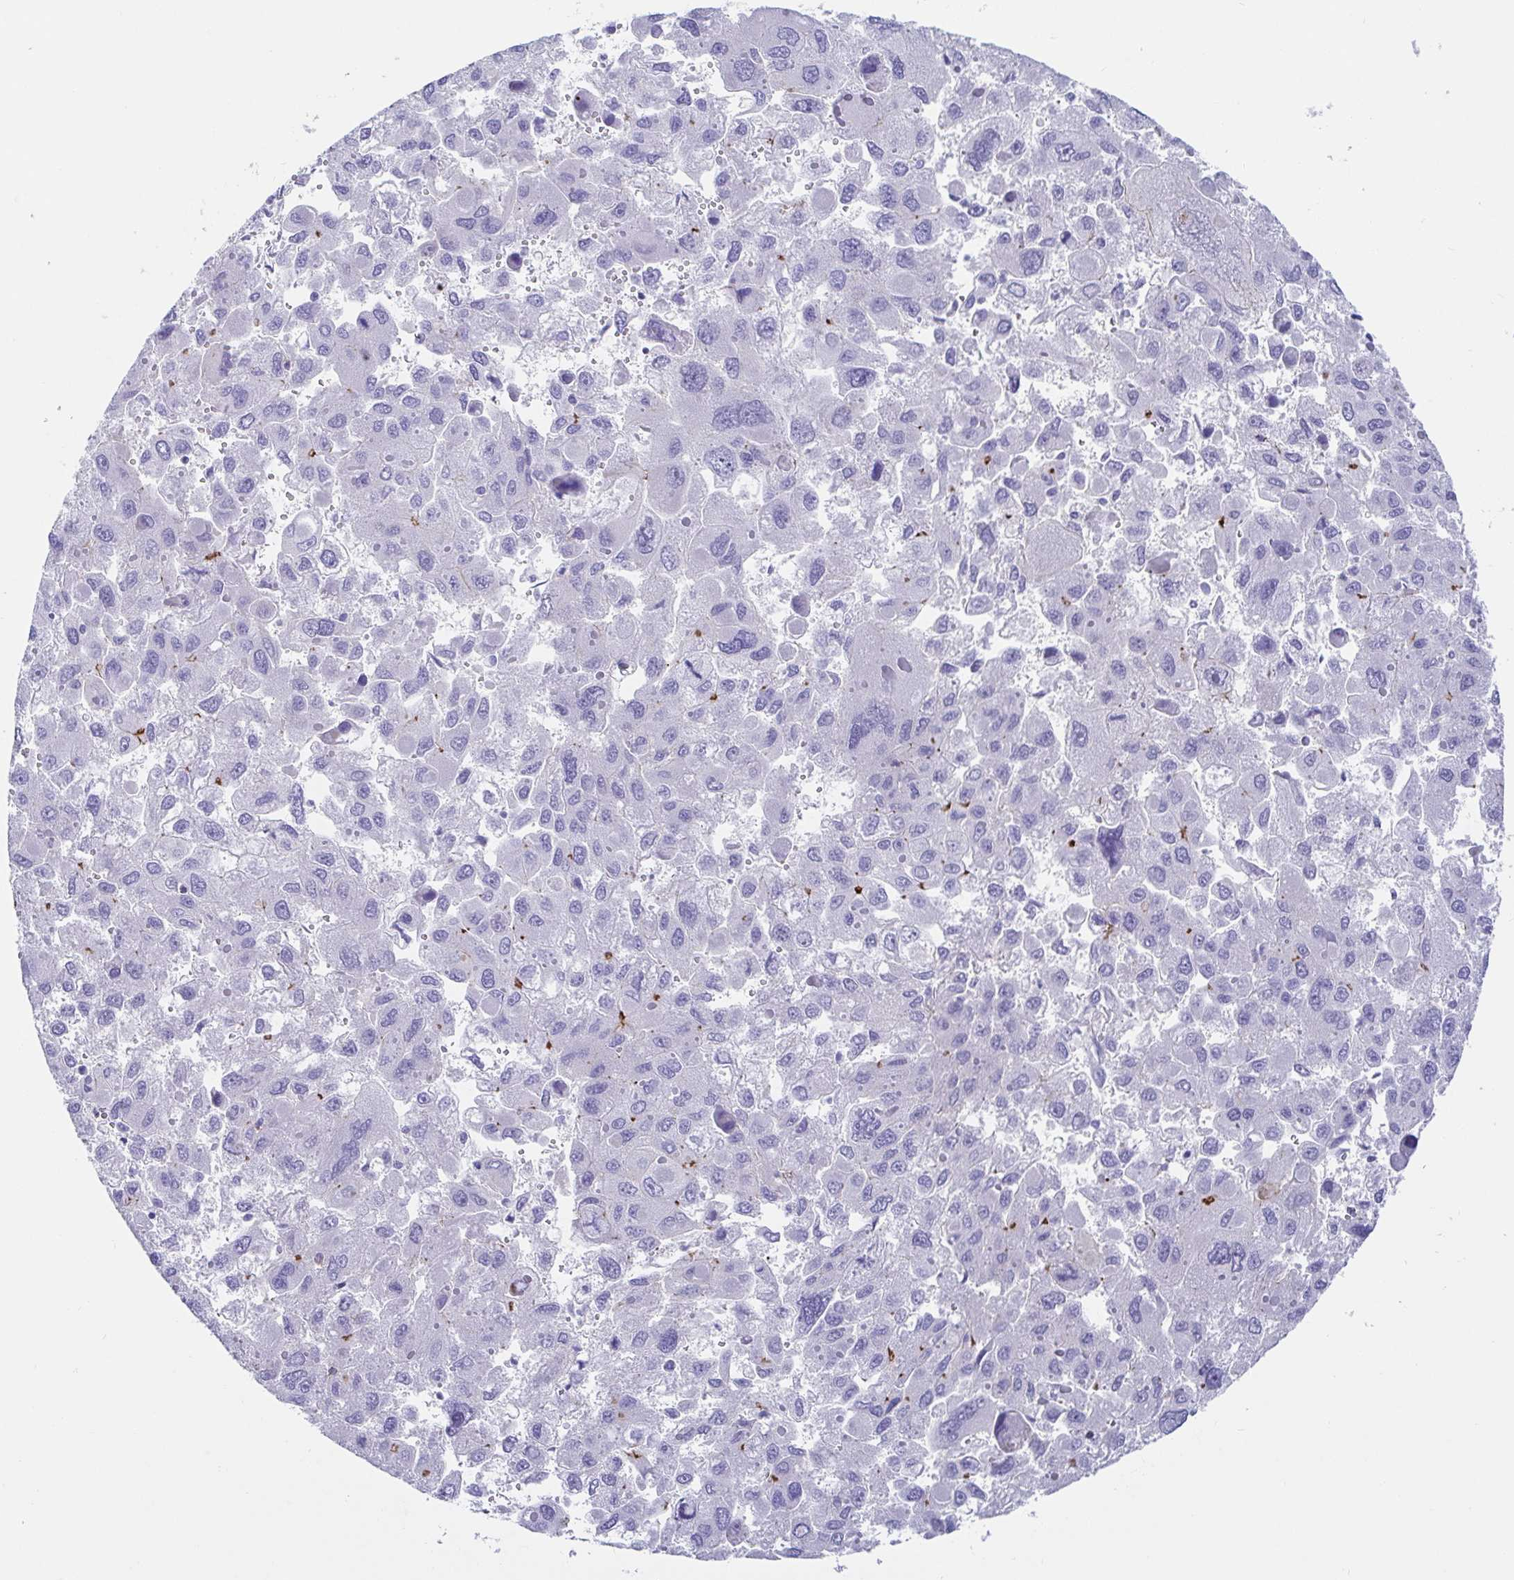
{"staining": {"intensity": "negative", "quantity": "none", "location": "none"}, "tissue": "liver cancer", "cell_type": "Tumor cells", "image_type": "cancer", "snomed": [{"axis": "morphology", "description": "Carcinoma, Hepatocellular, NOS"}, {"axis": "topography", "description": "Liver"}], "caption": "IHC micrograph of neoplastic tissue: human liver cancer stained with DAB demonstrates no significant protein positivity in tumor cells. (Immunohistochemistry (ihc), brightfield microscopy, high magnification).", "gene": "TRAM2", "patient": {"sex": "female", "age": 41}}